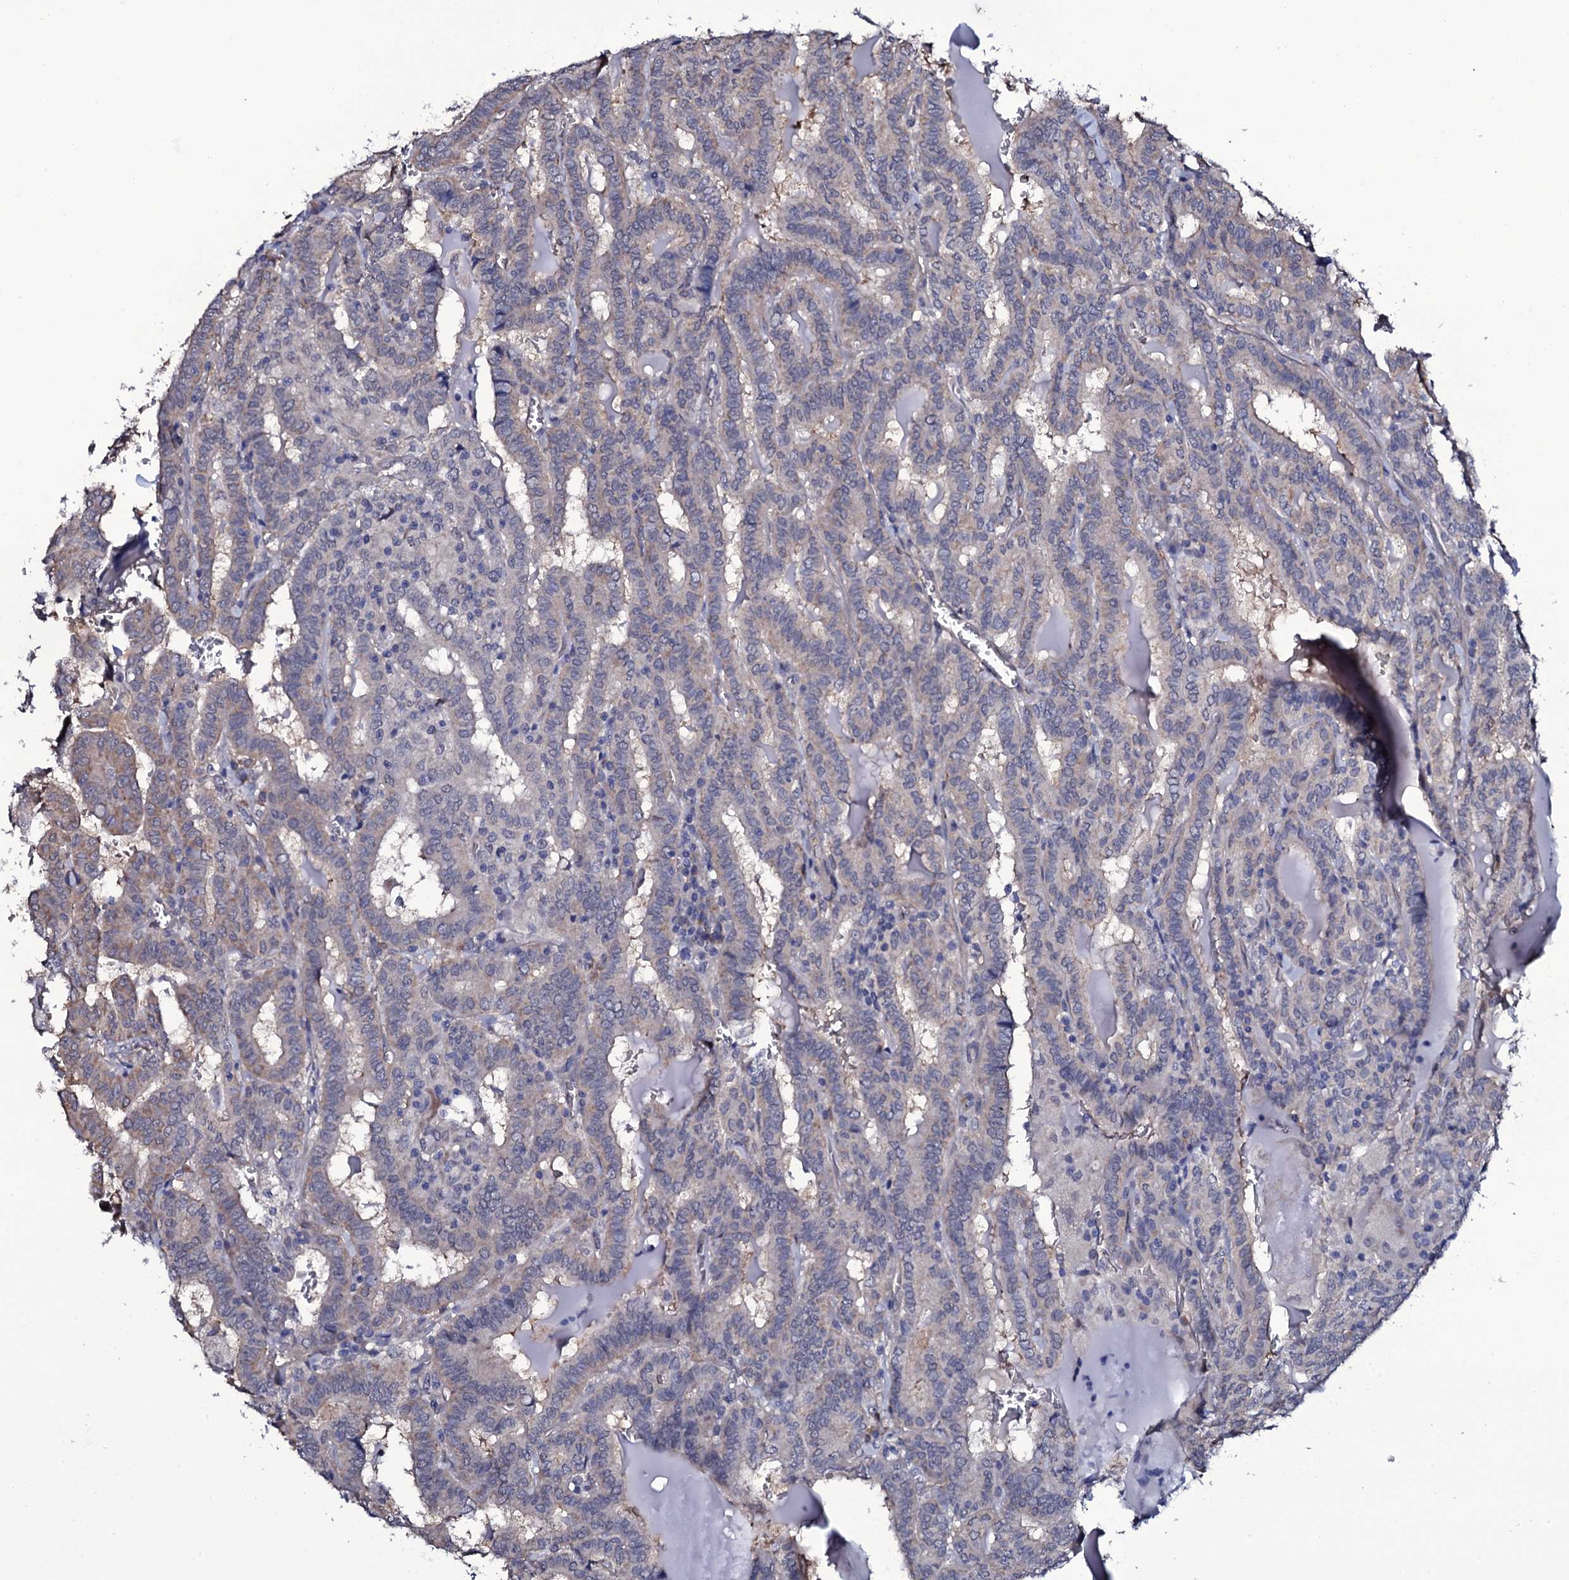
{"staining": {"intensity": "weak", "quantity": "<25%", "location": "cytoplasmic/membranous"}, "tissue": "thyroid cancer", "cell_type": "Tumor cells", "image_type": "cancer", "snomed": [{"axis": "morphology", "description": "Papillary adenocarcinoma, NOS"}, {"axis": "topography", "description": "Thyroid gland"}], "caption": "Tumor cells show no significant staining in thyroid cancer (papillary adenocarcinoma).", "gene": "GAREM1", "patient": {"sex": "female", "age": 72}}